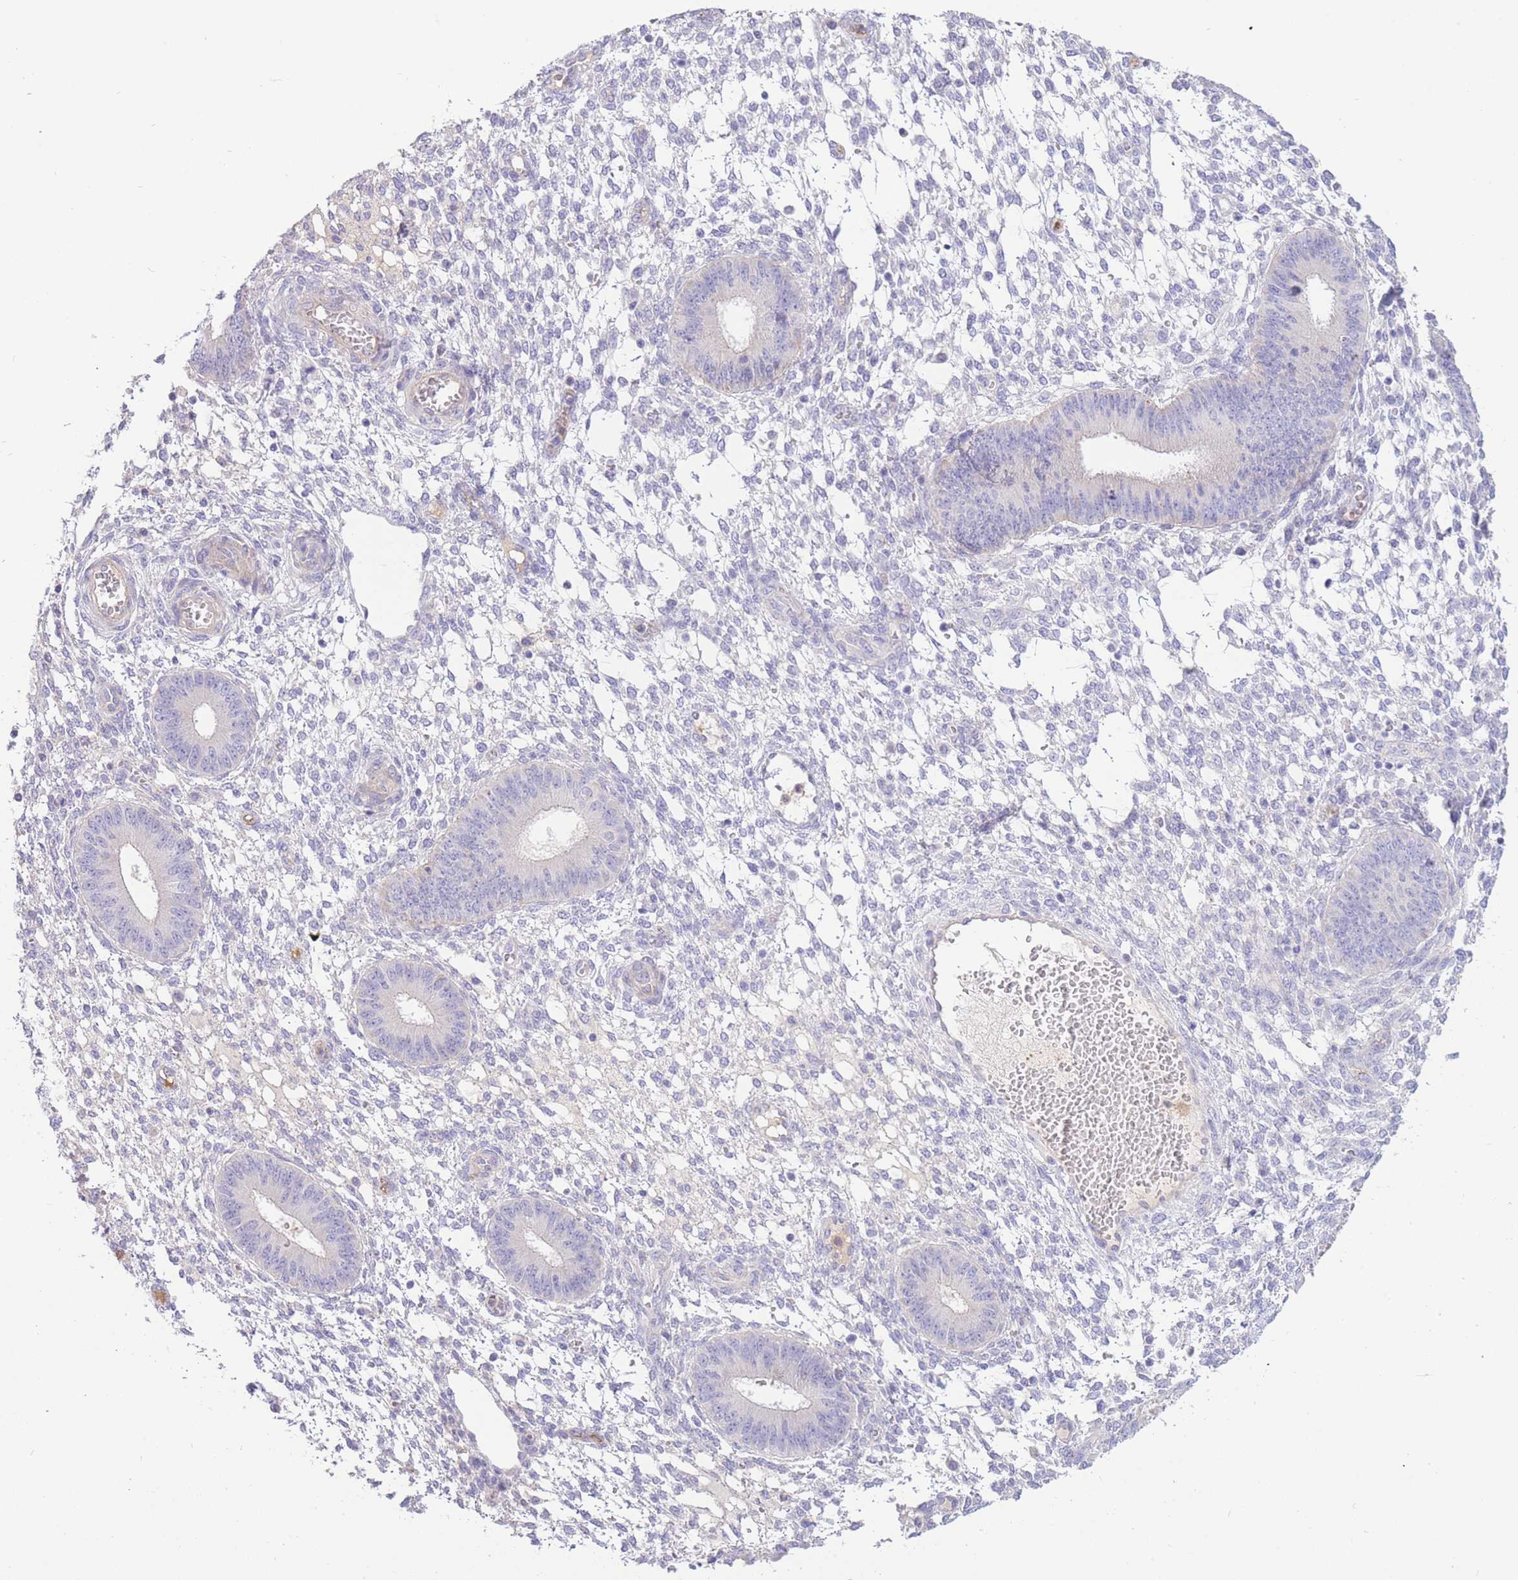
{"staining": {"intensity": "negative", "quantity": "none", "location": "none"}, "tissue": "endometrium", "cell_type": "Cells in endometrial stroma", "image_type": "normal", "snomed": [{"axis": "morphology", "description": "Normal tissue, NOS"}, {"axis": "topography", "description": "Endometrium"}], "caption": "A high-resolution histopathology image shows immunohistochemistry (IHC) staining of benign endometrium, which exhibits no significant staining in cells in endometrial stroma. (Stains: DAB immunohistochemistry (IHC) with hematoxylin counter stain, Microscopy: brightfield microscopy at high magnification).", "gene": "SULT1A1", "patient": {"sex": "female", "age": 49}}